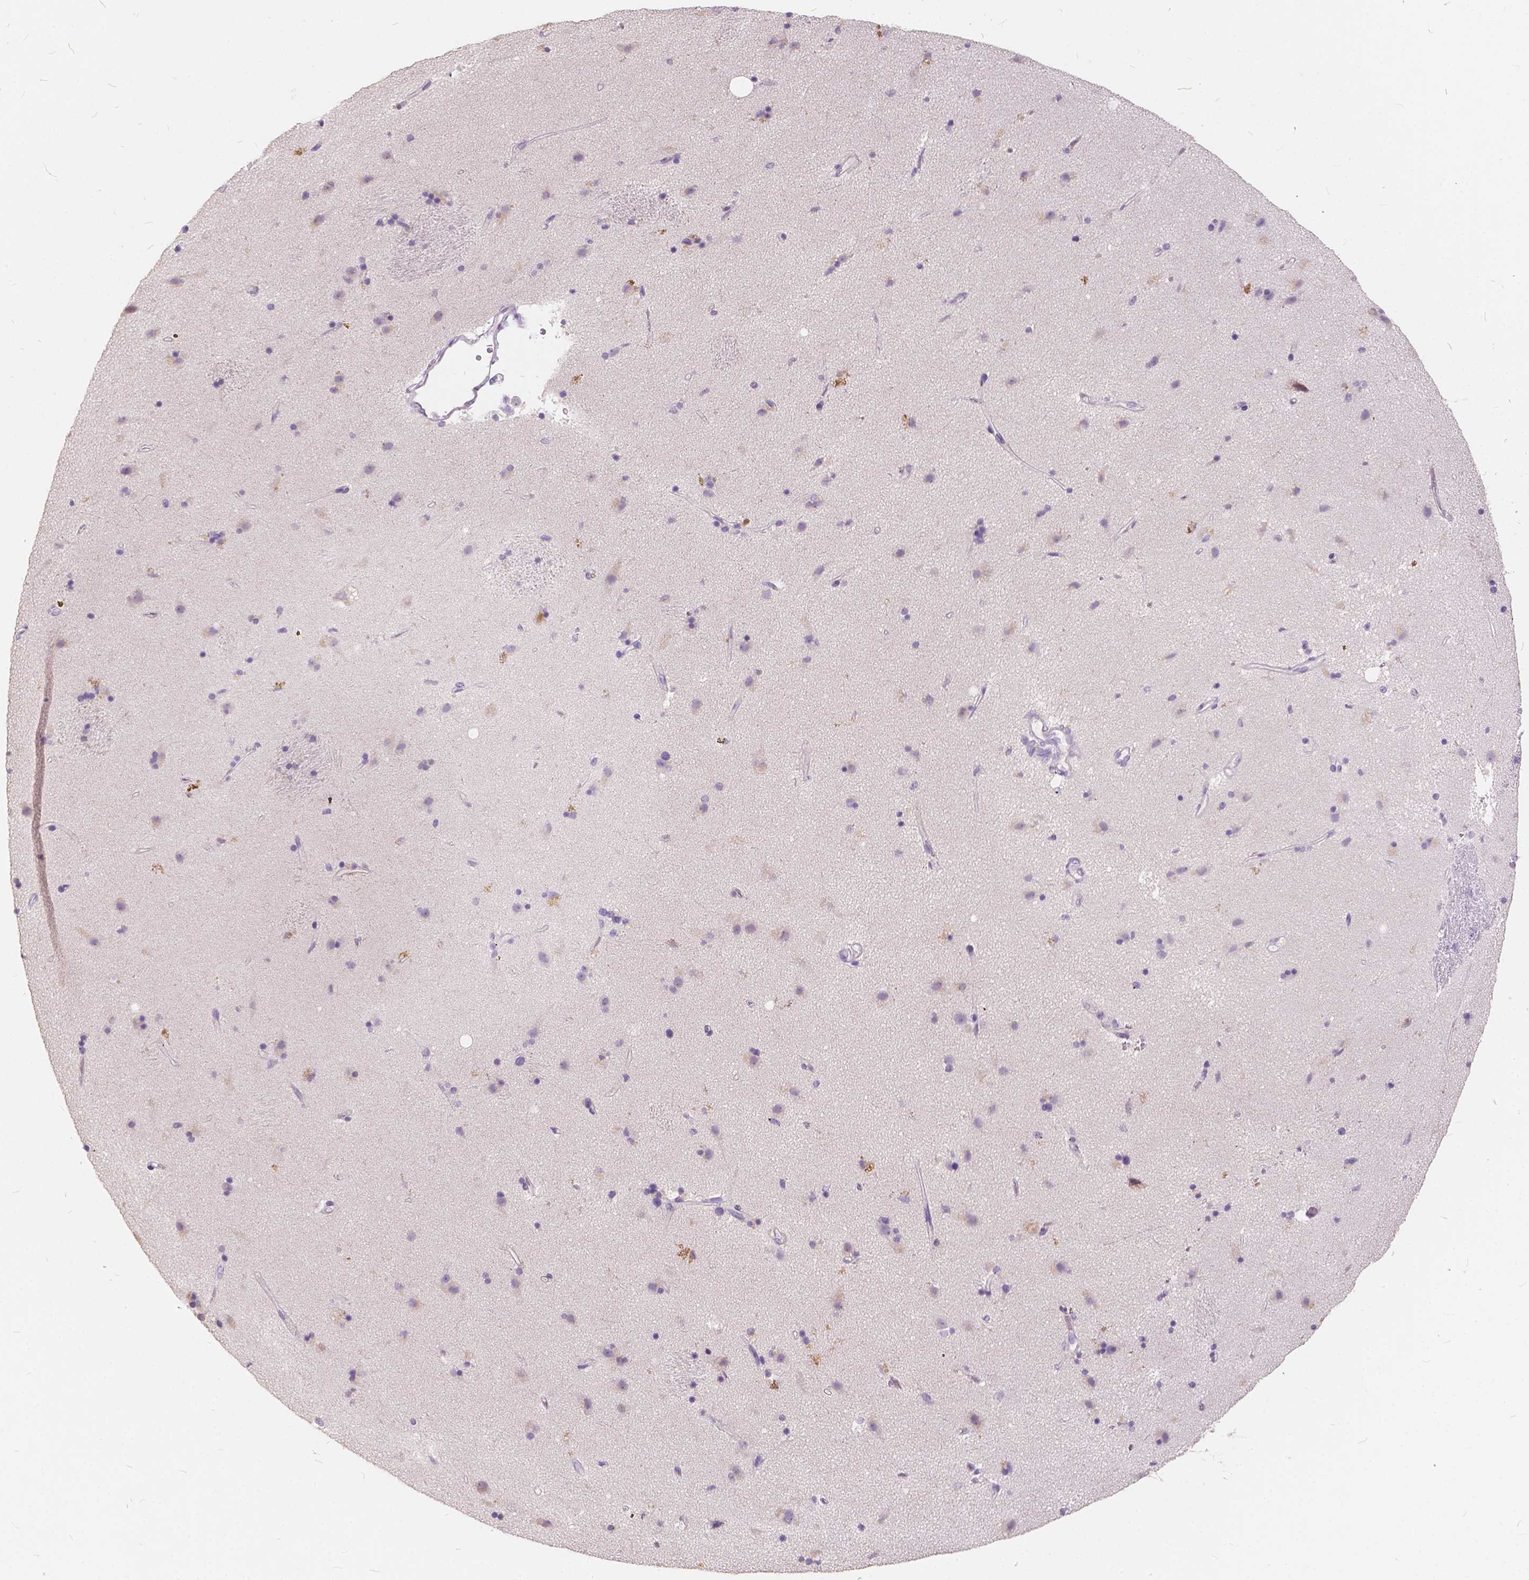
{"staining": {"intensity": "negative", "quantity": "none", "location": "none"}, "tissue": "caudate", "cell_type": "Glial cells", "image_type": "normal", "snomed": [{"axis": "morphology", "description": "Normal tissue, NOS"}, {"axis": "topography", "description": "Lateral ventricle wall"}], "caption": "DAB (3,3'-diaminobenzidine) immunohistochemical staining of normal human caudate demonstrates no significant positivity in glial cells. (DAB immunohistochemistry (IHC), high magnification).", "gene": "SLC7A8", "patient": {"sex": "female", "age": 71}}